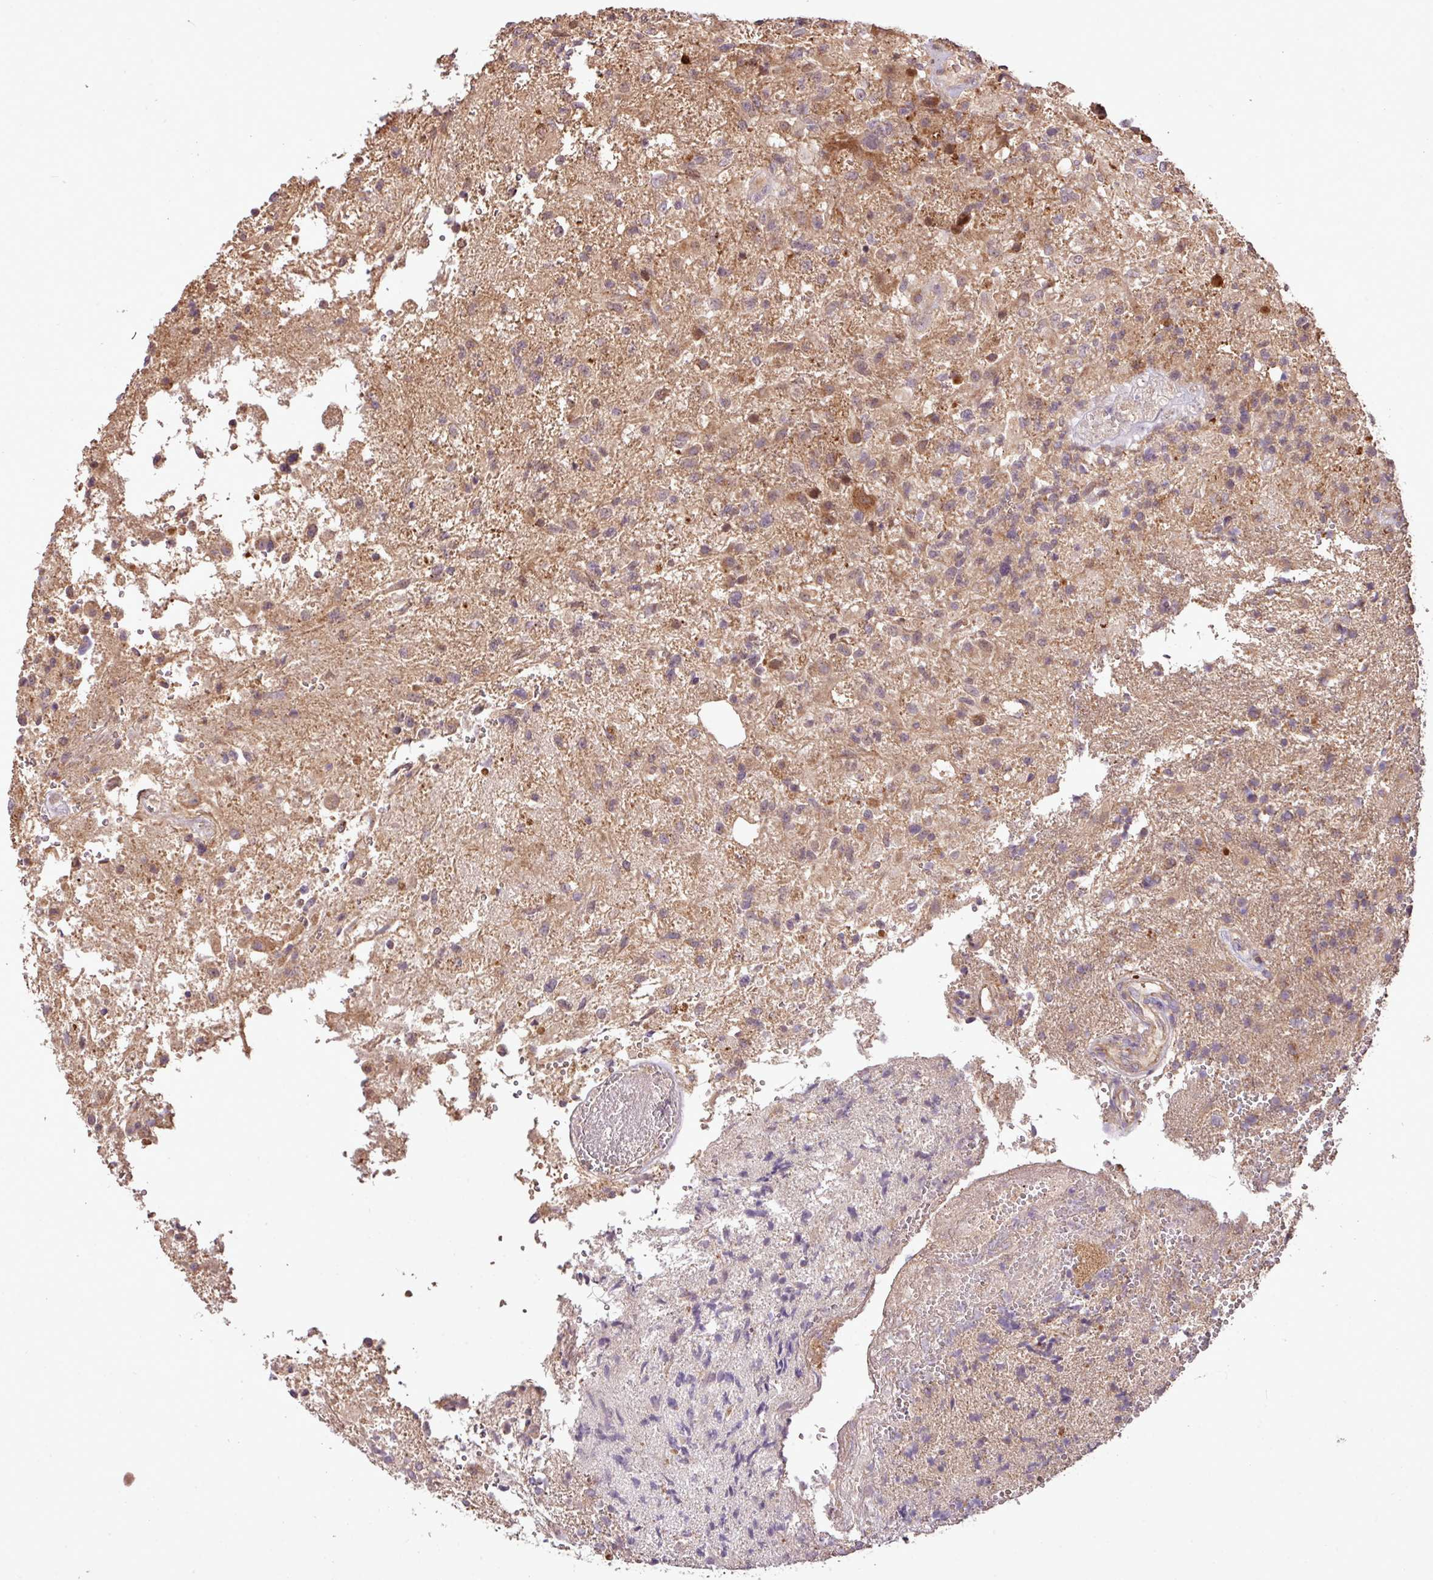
{"staining": {"intensity": "moderate", "quantity": "<25%", "location": "cytoplasmic/membranous"}, "tissue": "glioma", "cell_type": "Tumor cells", "image_type": "cancer", "snomed": [{"axis": "morphology", "description": "Glioma, malignant, High grade"}, {"axis": "topography", "description": "Brain"}], "caption": "Immunohistochemical staining of human malignant glioma (high-grade) exhibits low levels of moderate cytoplasmic/membranous protein positivity in about <25% of tumor cells.", "gene": "YPEL3", "patient": {"sex": "male", "age": 56}}